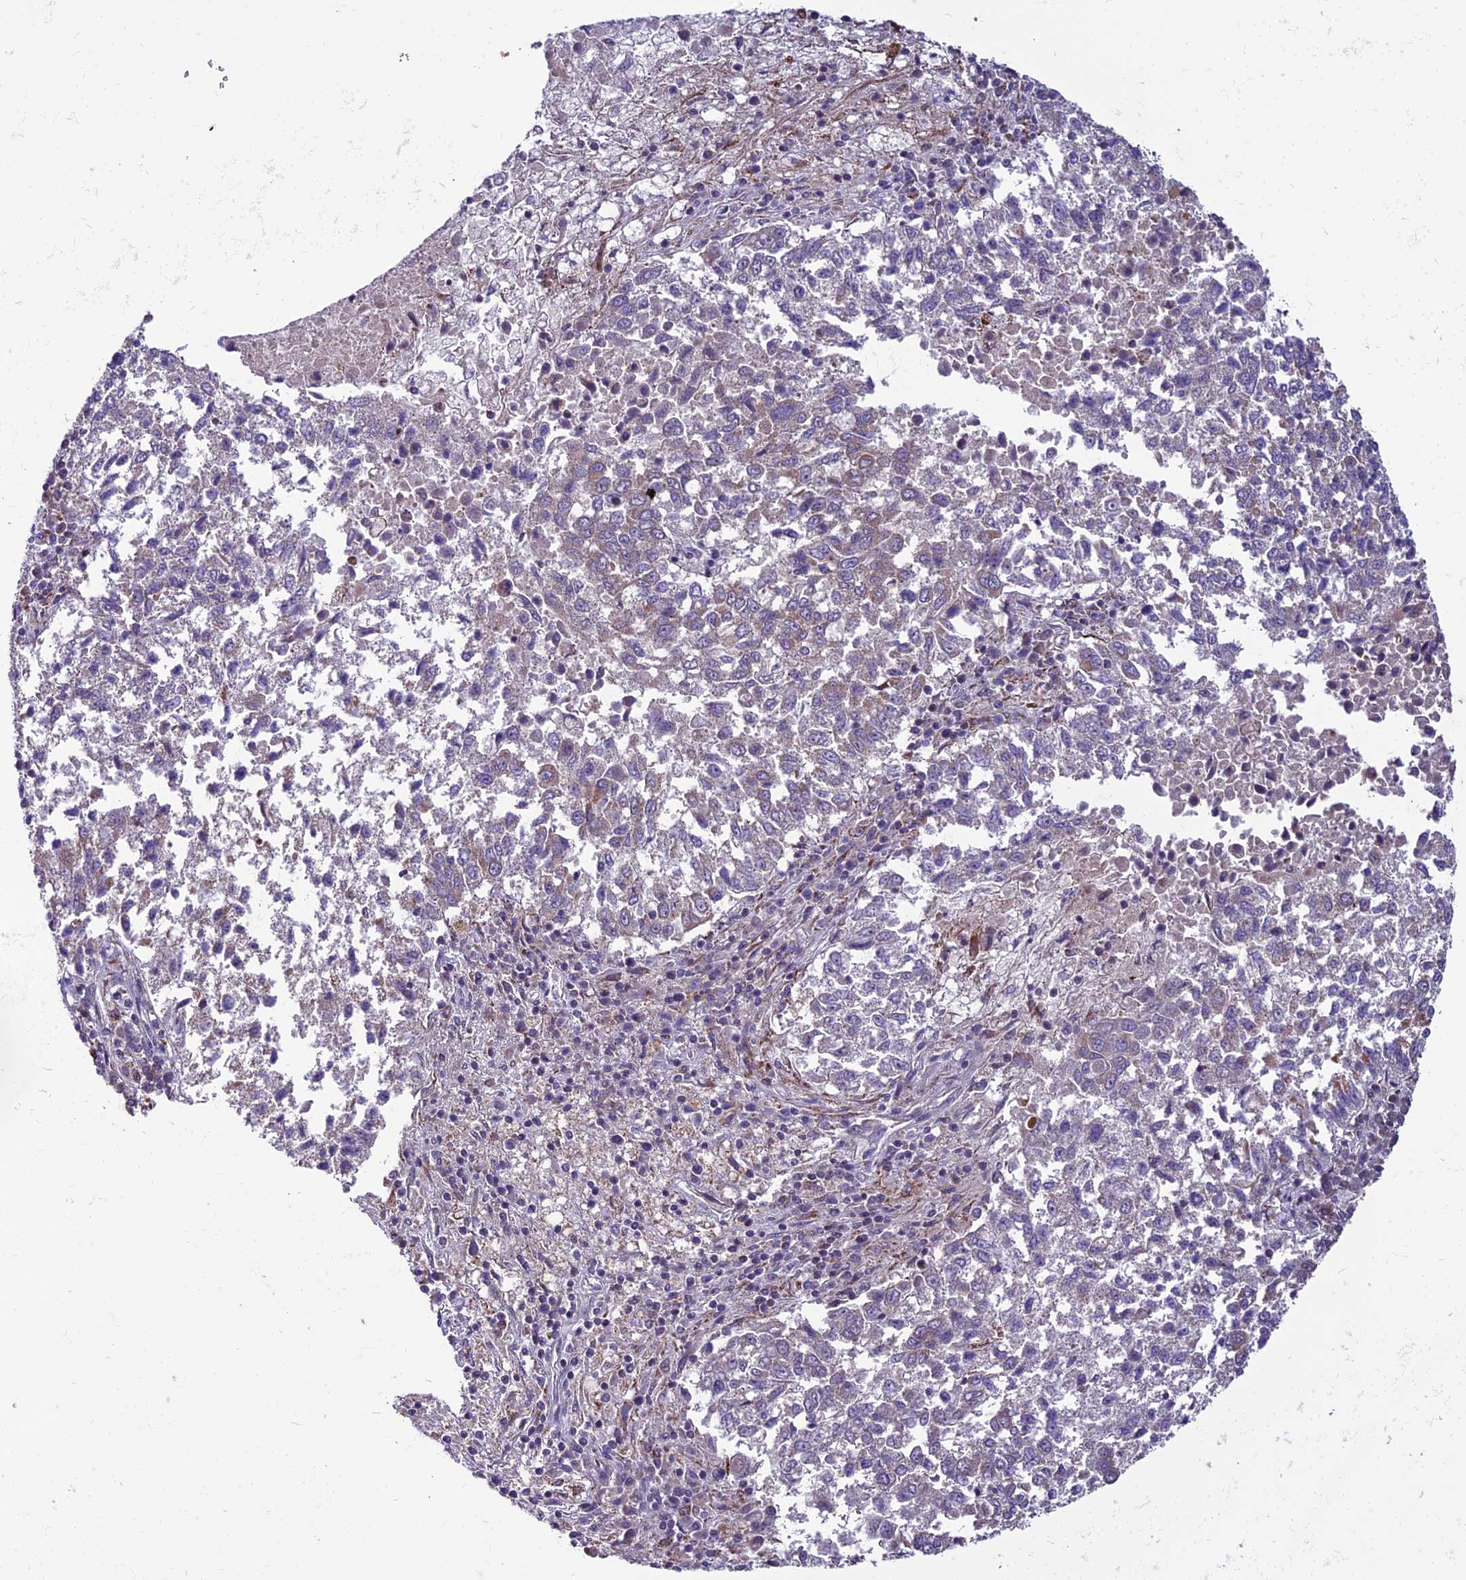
{"staining": {"intensity": "weak", "quantity": "25%-75%", "location": "cytoplasmic/membranous"}, "tissue": "lung cancer", "cell_type": "Tumor cells", "image_type": "cancer", "snomed": [{"axis": "morphology", "description": "Squamous cell carcinoma, NOS"}, {"axis": "topography", "description": "Lung"}], "caption": "A brown stain labels weak cytoplasmic/membranous expression of a protein in human squamous cell carcinoma (lung) tumor cells.", "gene": "MIEF2", "patient": {"sex": "male", "age": 73}}